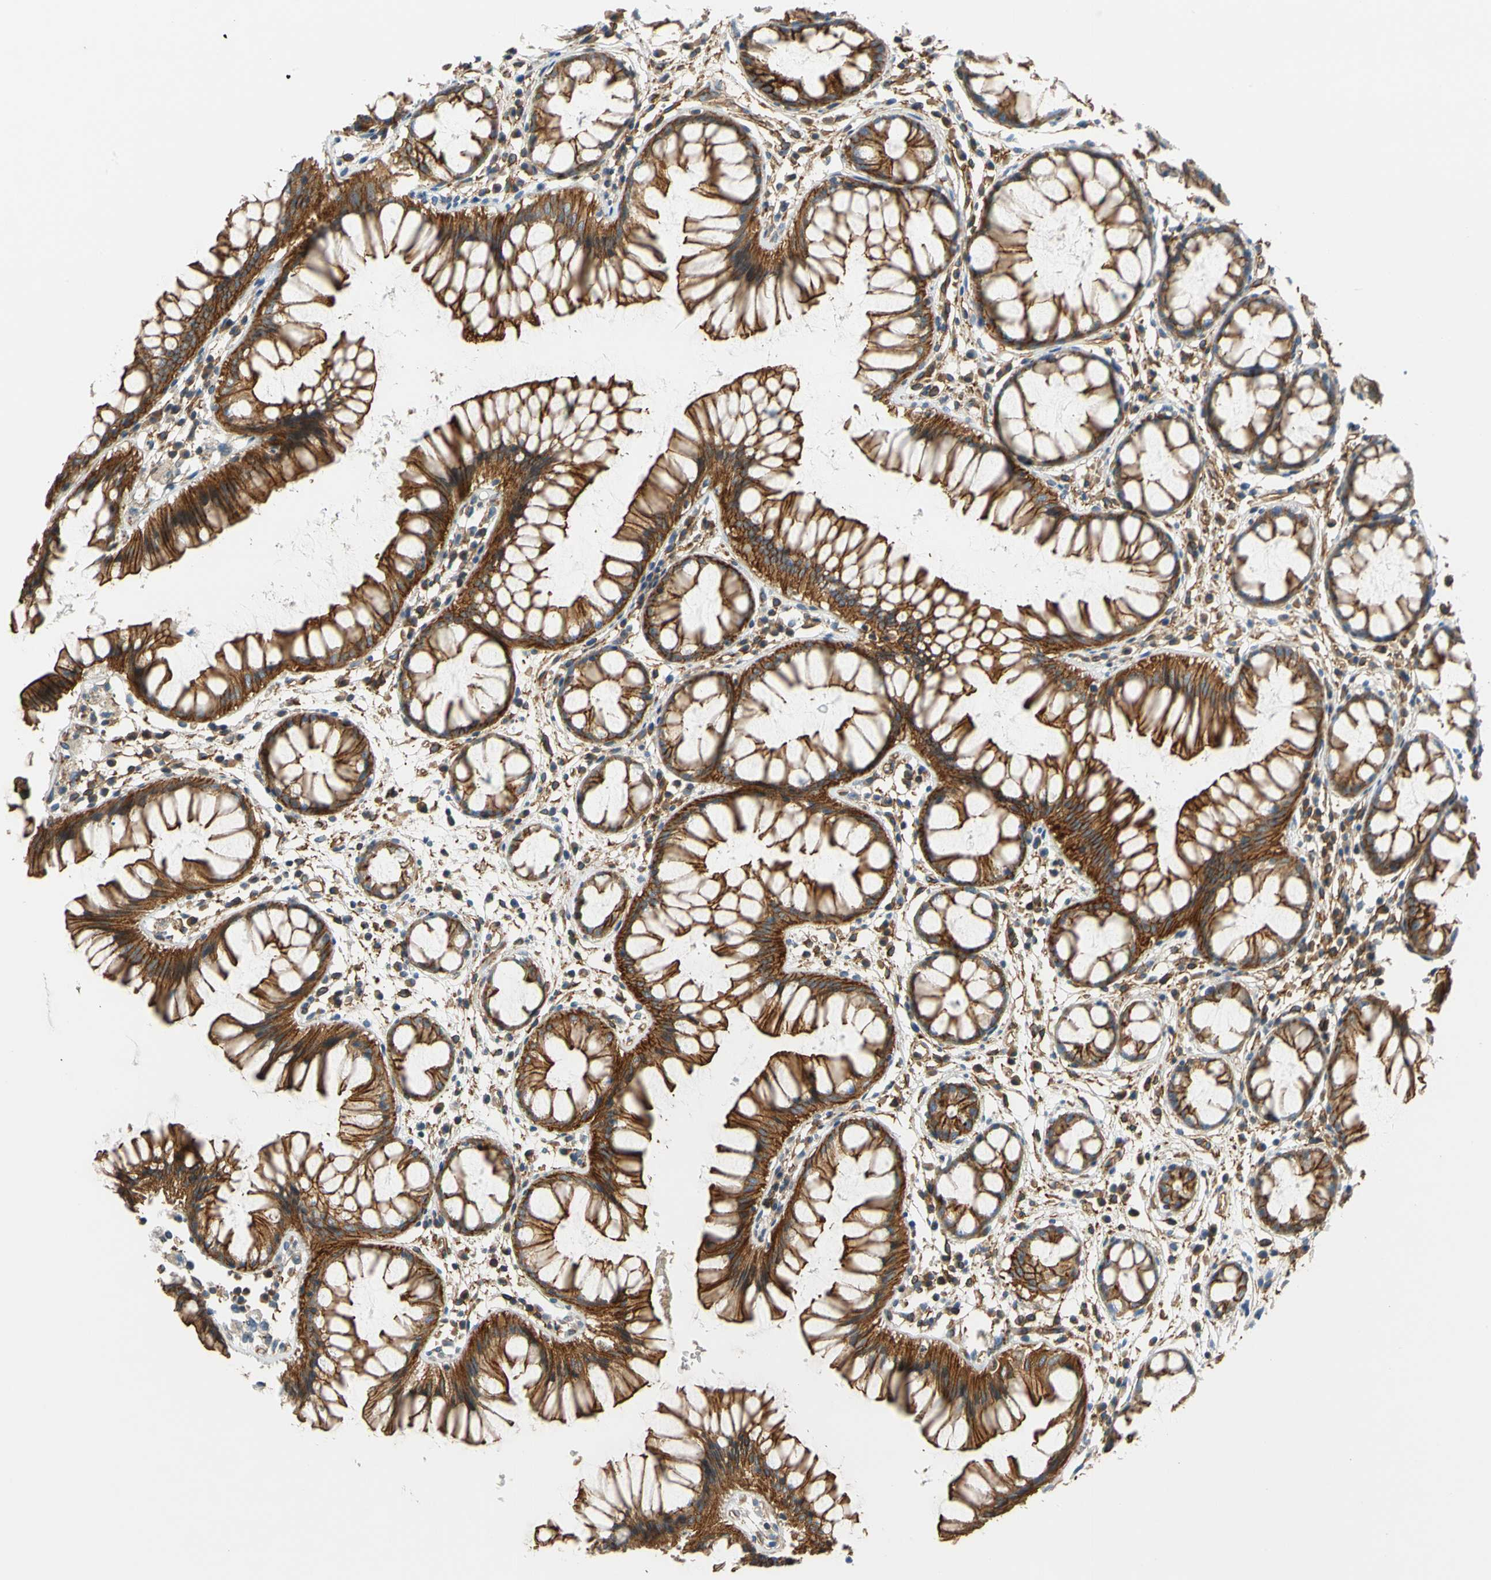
{"staining": {"intensity": "strong", "quantity": ">75%", "location": "cytoplasmic/membranous"}, "tissue": "rectum", "cell_type": "Glandular cells", "image_type": "normal", "snomed": [{"axis": "morphology", "description": "Normal tissue, NOS"}, {"axis": "morphology", "description": "Adenocarcinoma, NOS"}, {"axis": "topography", "description": "Rectum"}], "caption": "A high amount of strong cytoplasmic/membranous expression is identified in about >75% of glandular cells in benign rectum.", "gene": "SPTAN1", "patient": {"sex": "female", "age": 65}}